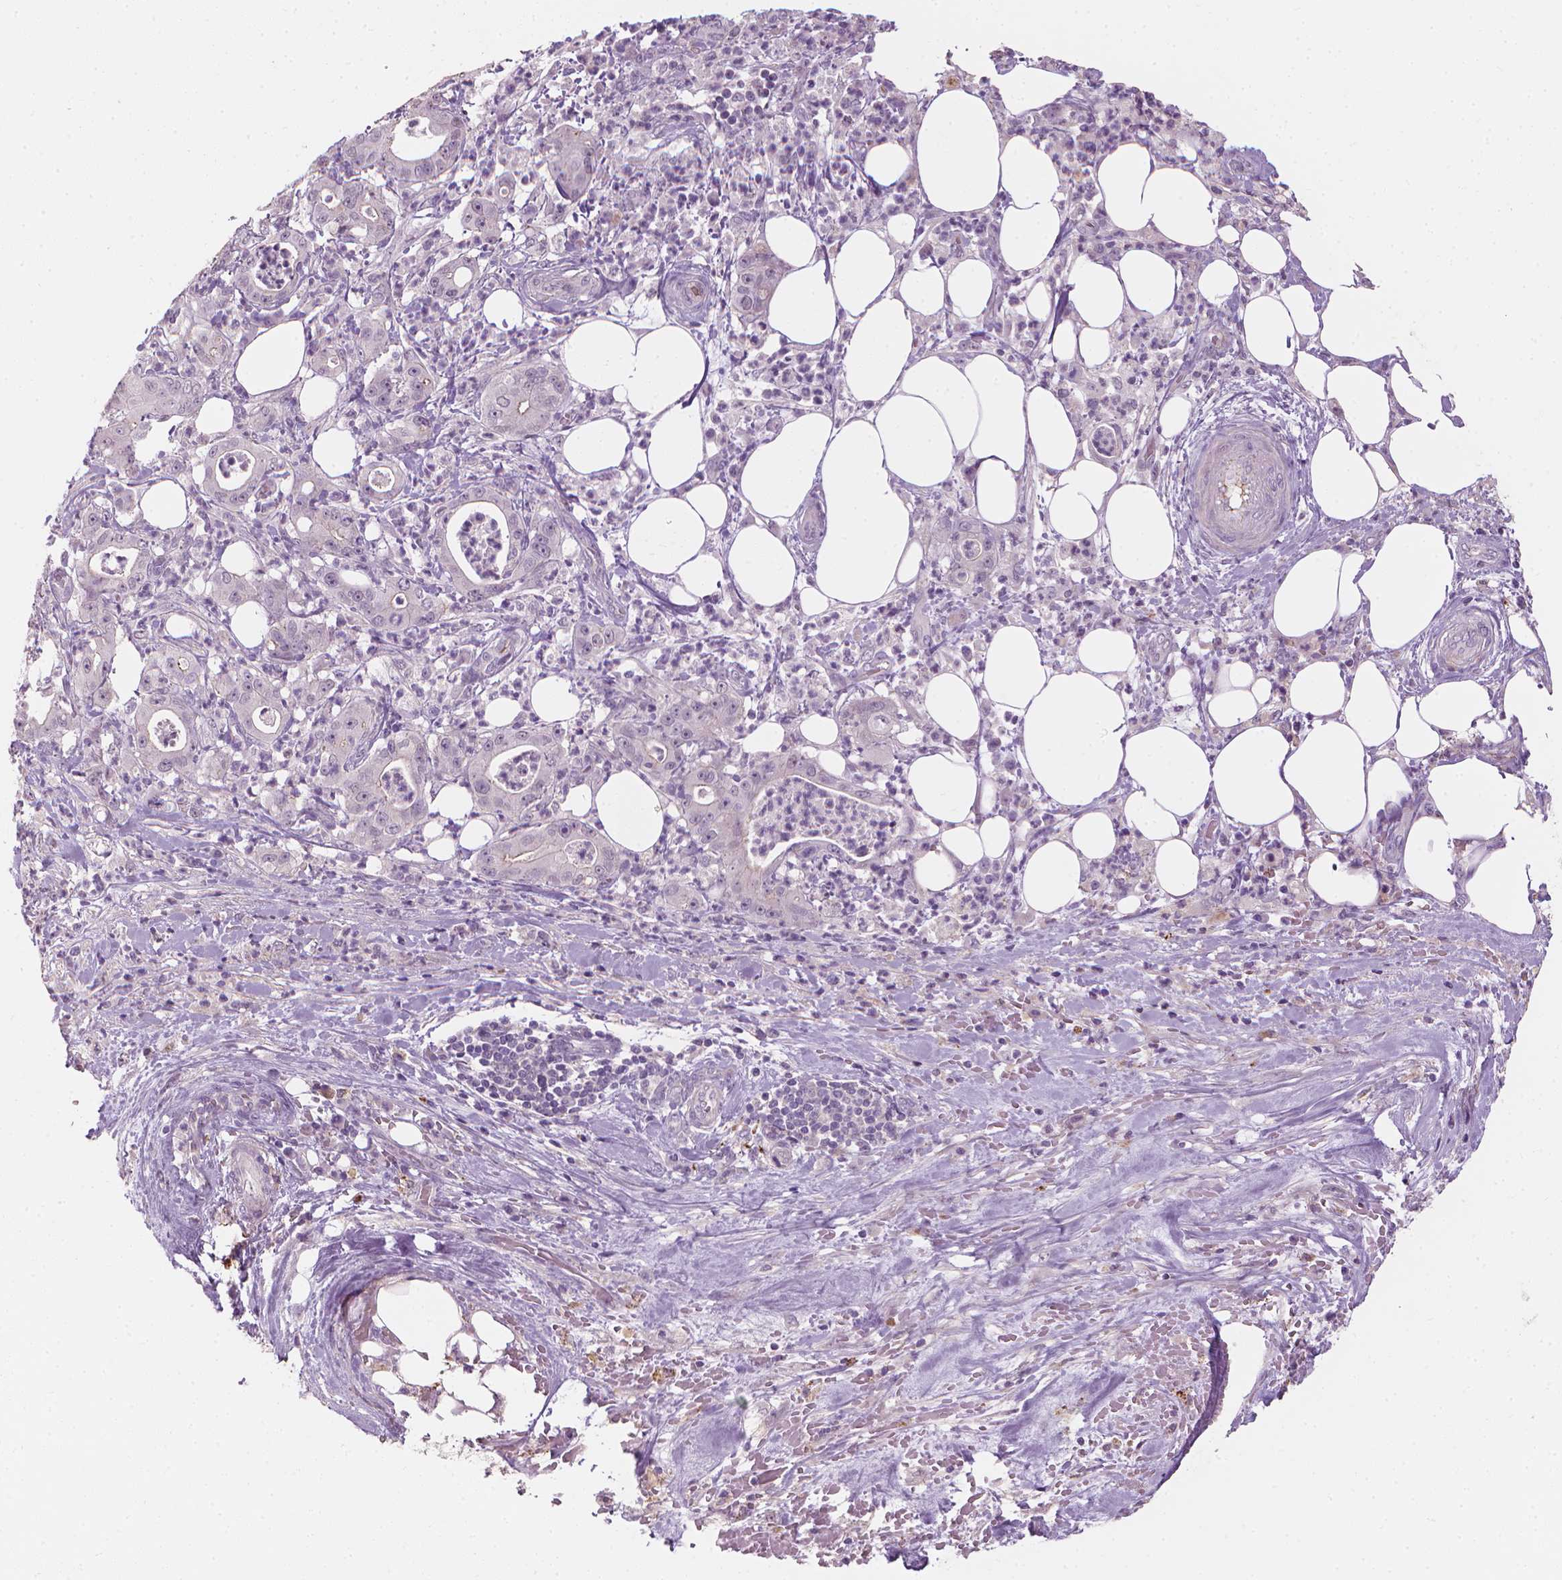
{"staining": {"intensity": "negative", "quantity": "none", "location": "none"}, "tissue": "pancreatic cancer", "cell_type": "Tumor cells", "image_type": "cancer", "snomed": [{"axis": "morphology", "description": "Adenocarcinoma, NOS"}, {"axis": "topography", "description": "Pancreas"}], "caption": "DAB immunohistochemical staining of human pancreatic cancer exhibits no significant positivity in tumor cells.", "gene": "SAXO2", "patient": {"sex": "male", "age": 71}}